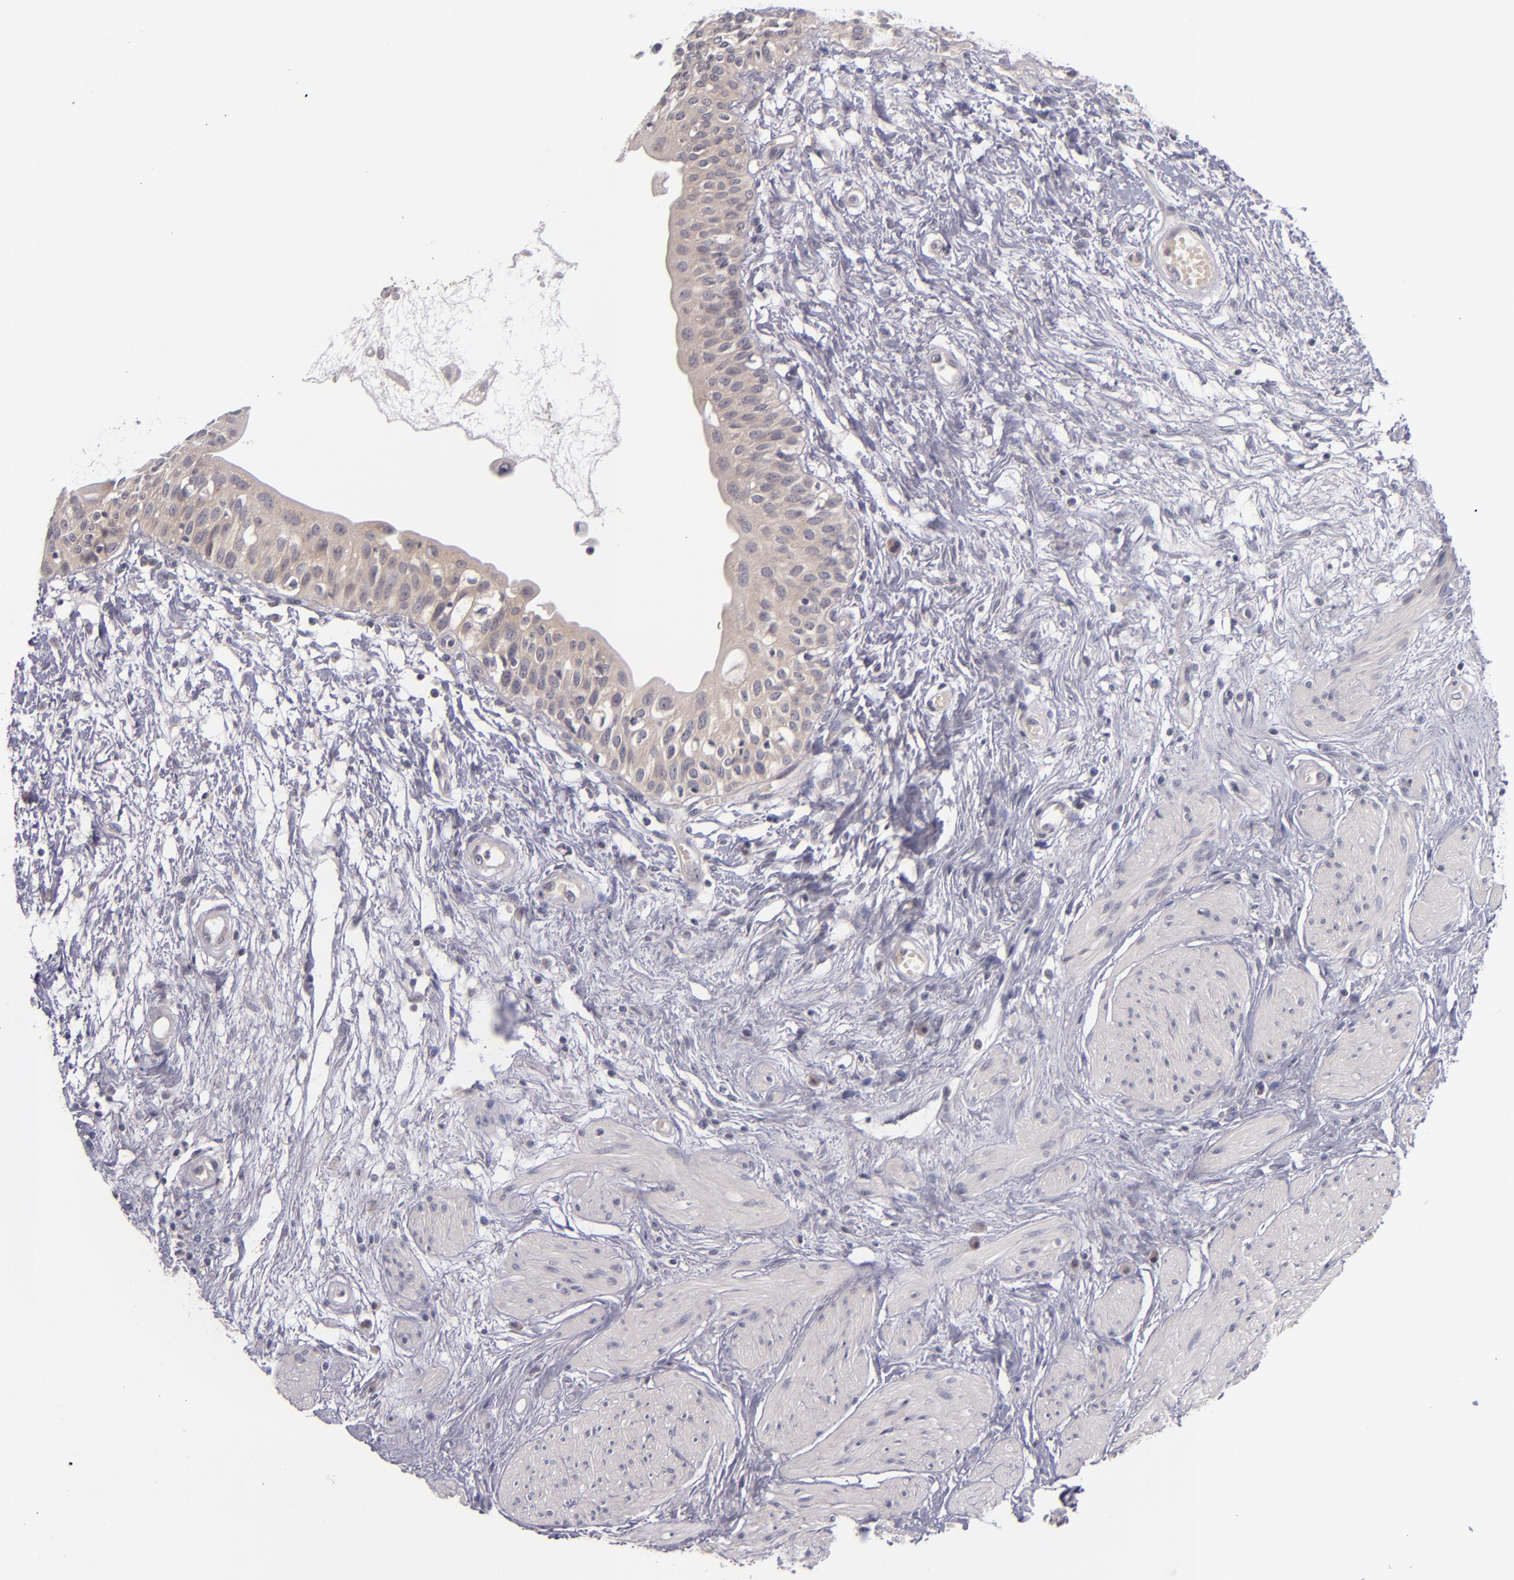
{"staining": {"intensity": "moderate", "quantity": ">75%", "location": "cytoplasmic/membranous"}, "tissue": "urinary bladder", "cell_type": "Urothelial cells", "image_type": "normal", "snomed": [{"axis": "morphology", "description": "Normal tissue, NOS"}, {"axis": "topography", "description": "Urinary bladder"}], "caption": "Normal urinary bladder demonstrates moderate cytoplasmic/membranous staining in about >75% of urothelial cells.", "gene": "TSC2", "patient": {"sex": "female", "age": 55}}